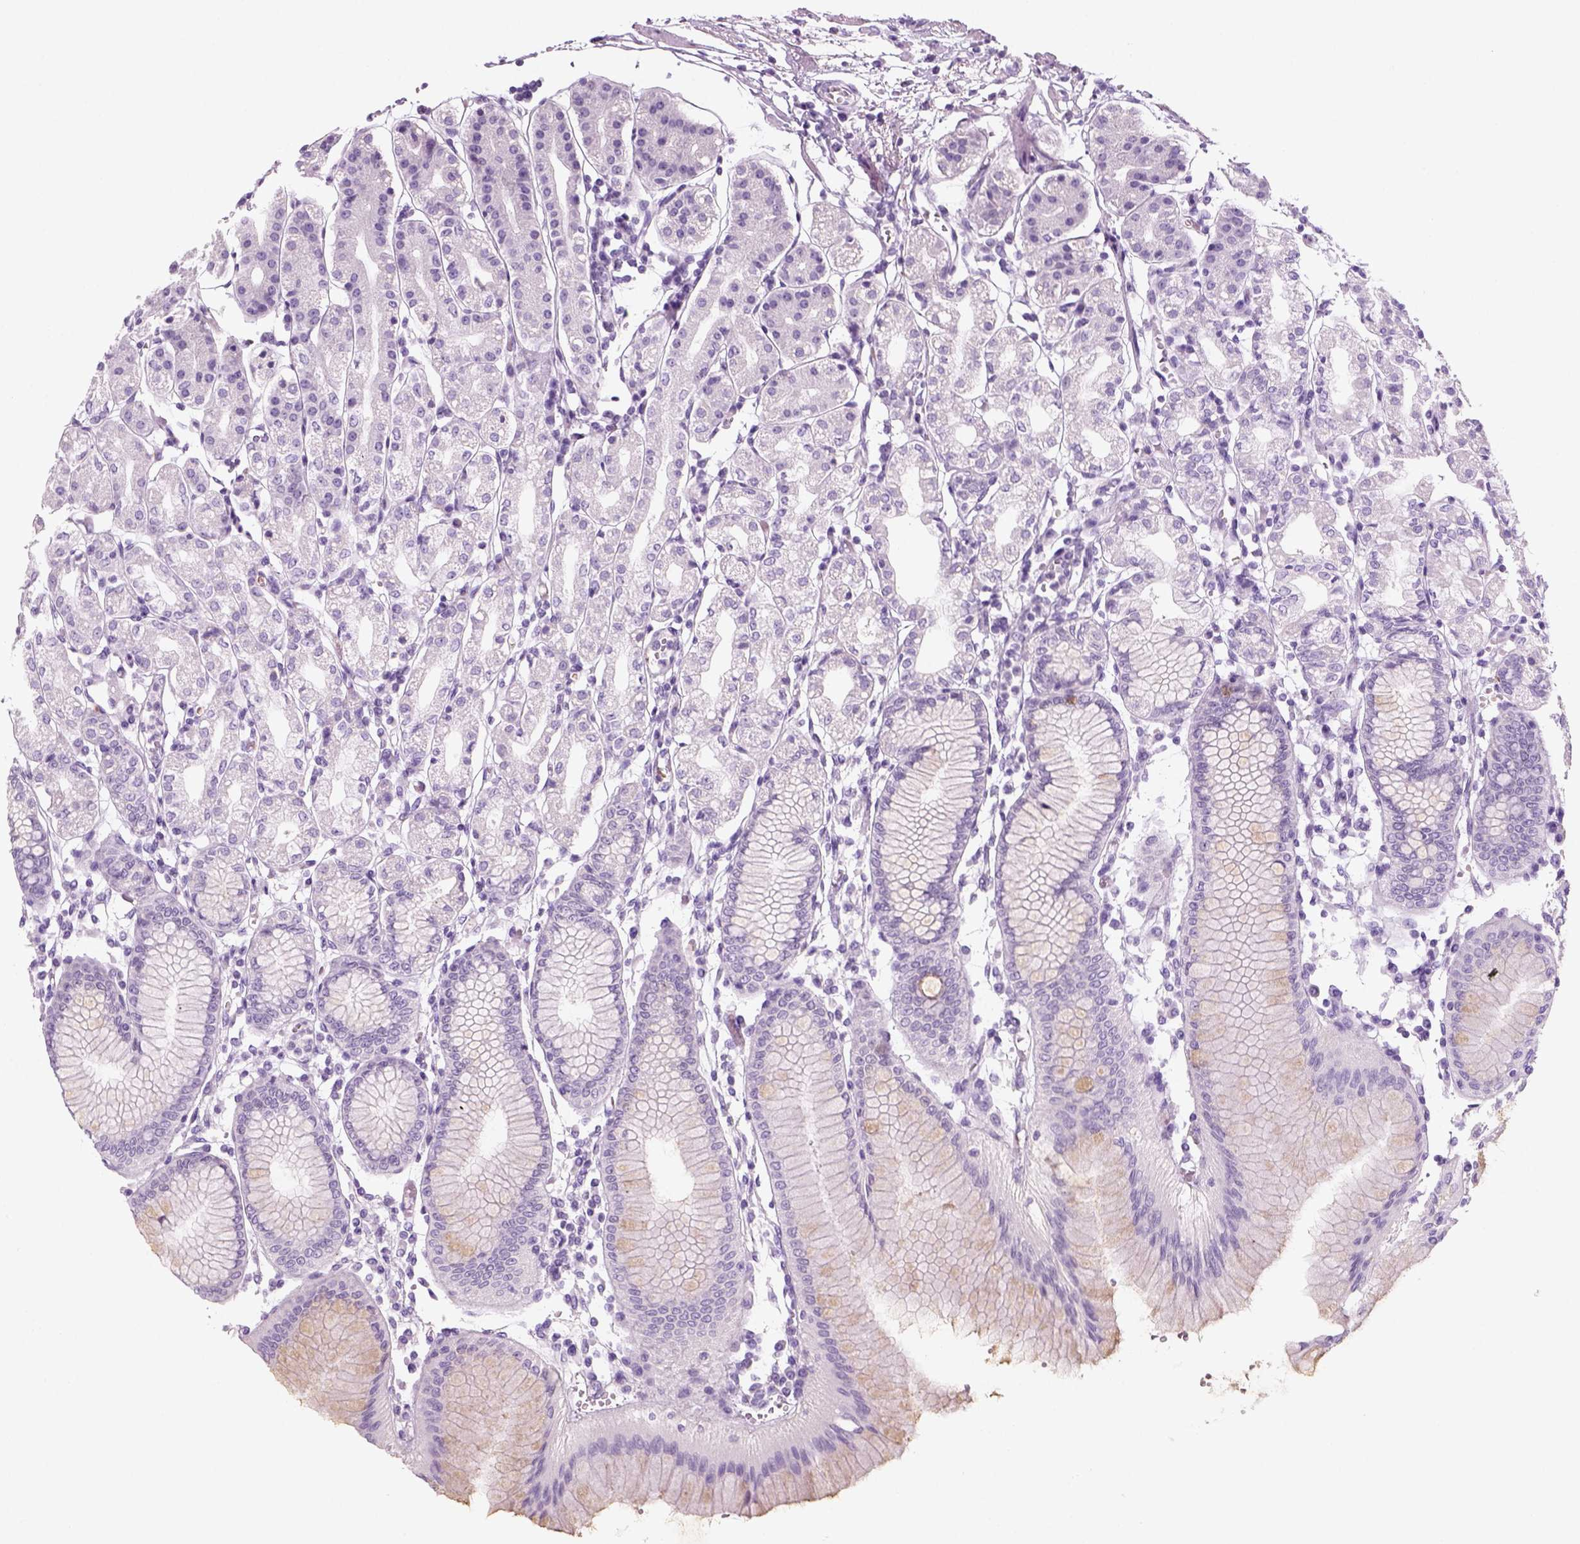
{"staining": {"intensity": "negative", "quantity": "none", "location": "none"}, "tissue": "stomach", "cell_type": "Glandular cells", "image_type": "normal", "snomed": [{"axis": "morphology", "description": "Normal tissue, NOS"}, {"axis": "topography", "description": "Skeletal muscle"}, {"axis": "topography", "description": "Stomach"}], "caption": "Immunohistochemical staining of benign human stomach displays no significant positivity in glandular cells.", "gene": "KRTAP11", "patient": {"sex": "female", "age": 57}}